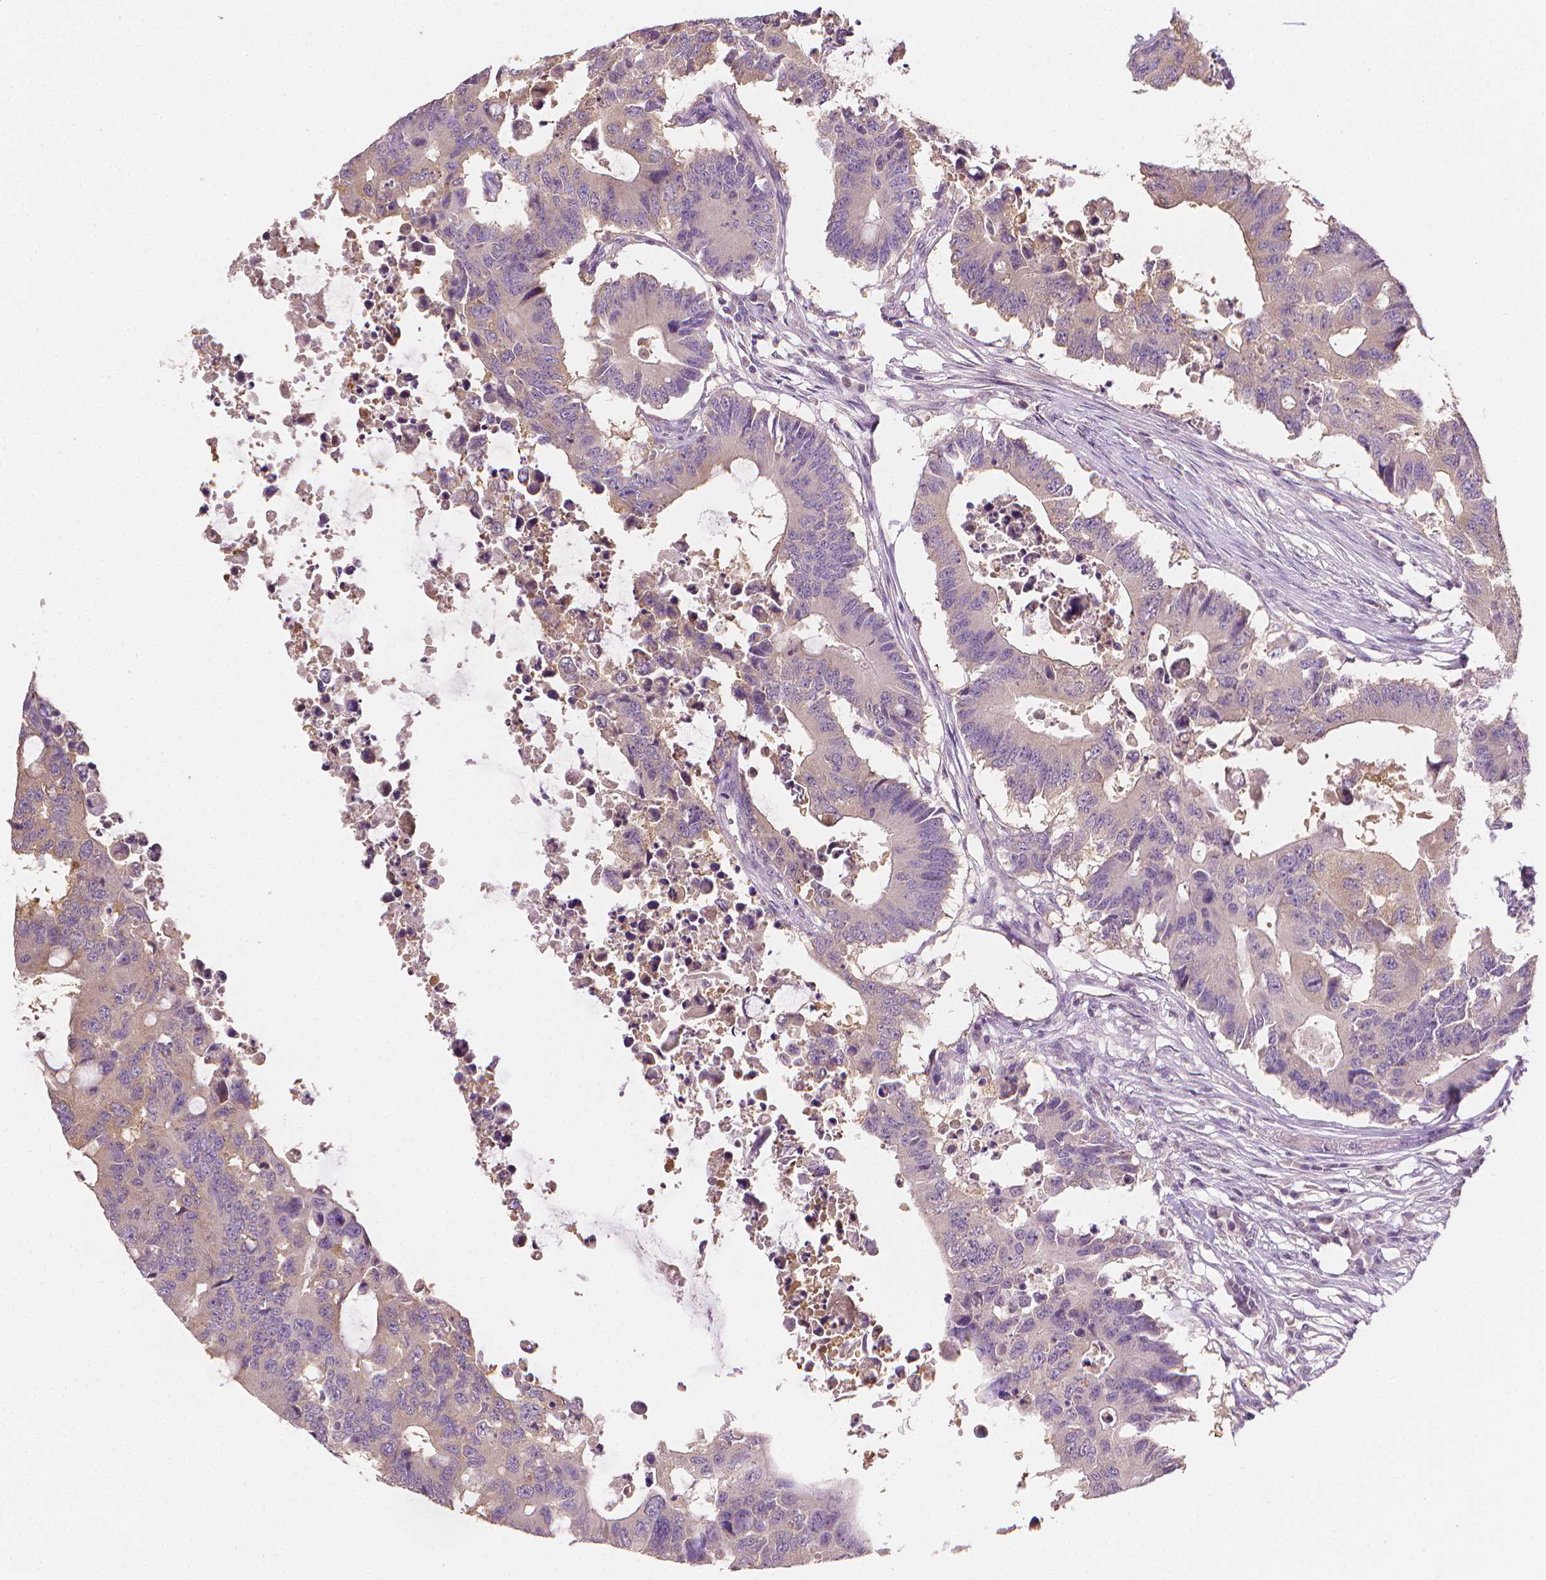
{"staining": {"intensity": "weak", "quantity": "<25%", "location": "cytoplasmic/membranous"}, "tissue": "colorectal cancer", "cell_type": "Tumor cells", "image_type": "cancer", "snomed": [{"axis": "morphology", "description": "Adenocarcinoma, NOS"}, {"axis": "topography", "description": "Colon"}], "caption": "Protein analysis of colorectal cancer (adenocarcinoma) displays no significant expression in tumor cells.", "gene": "FASN", "patient": {"sex": "male", "age": 71}}